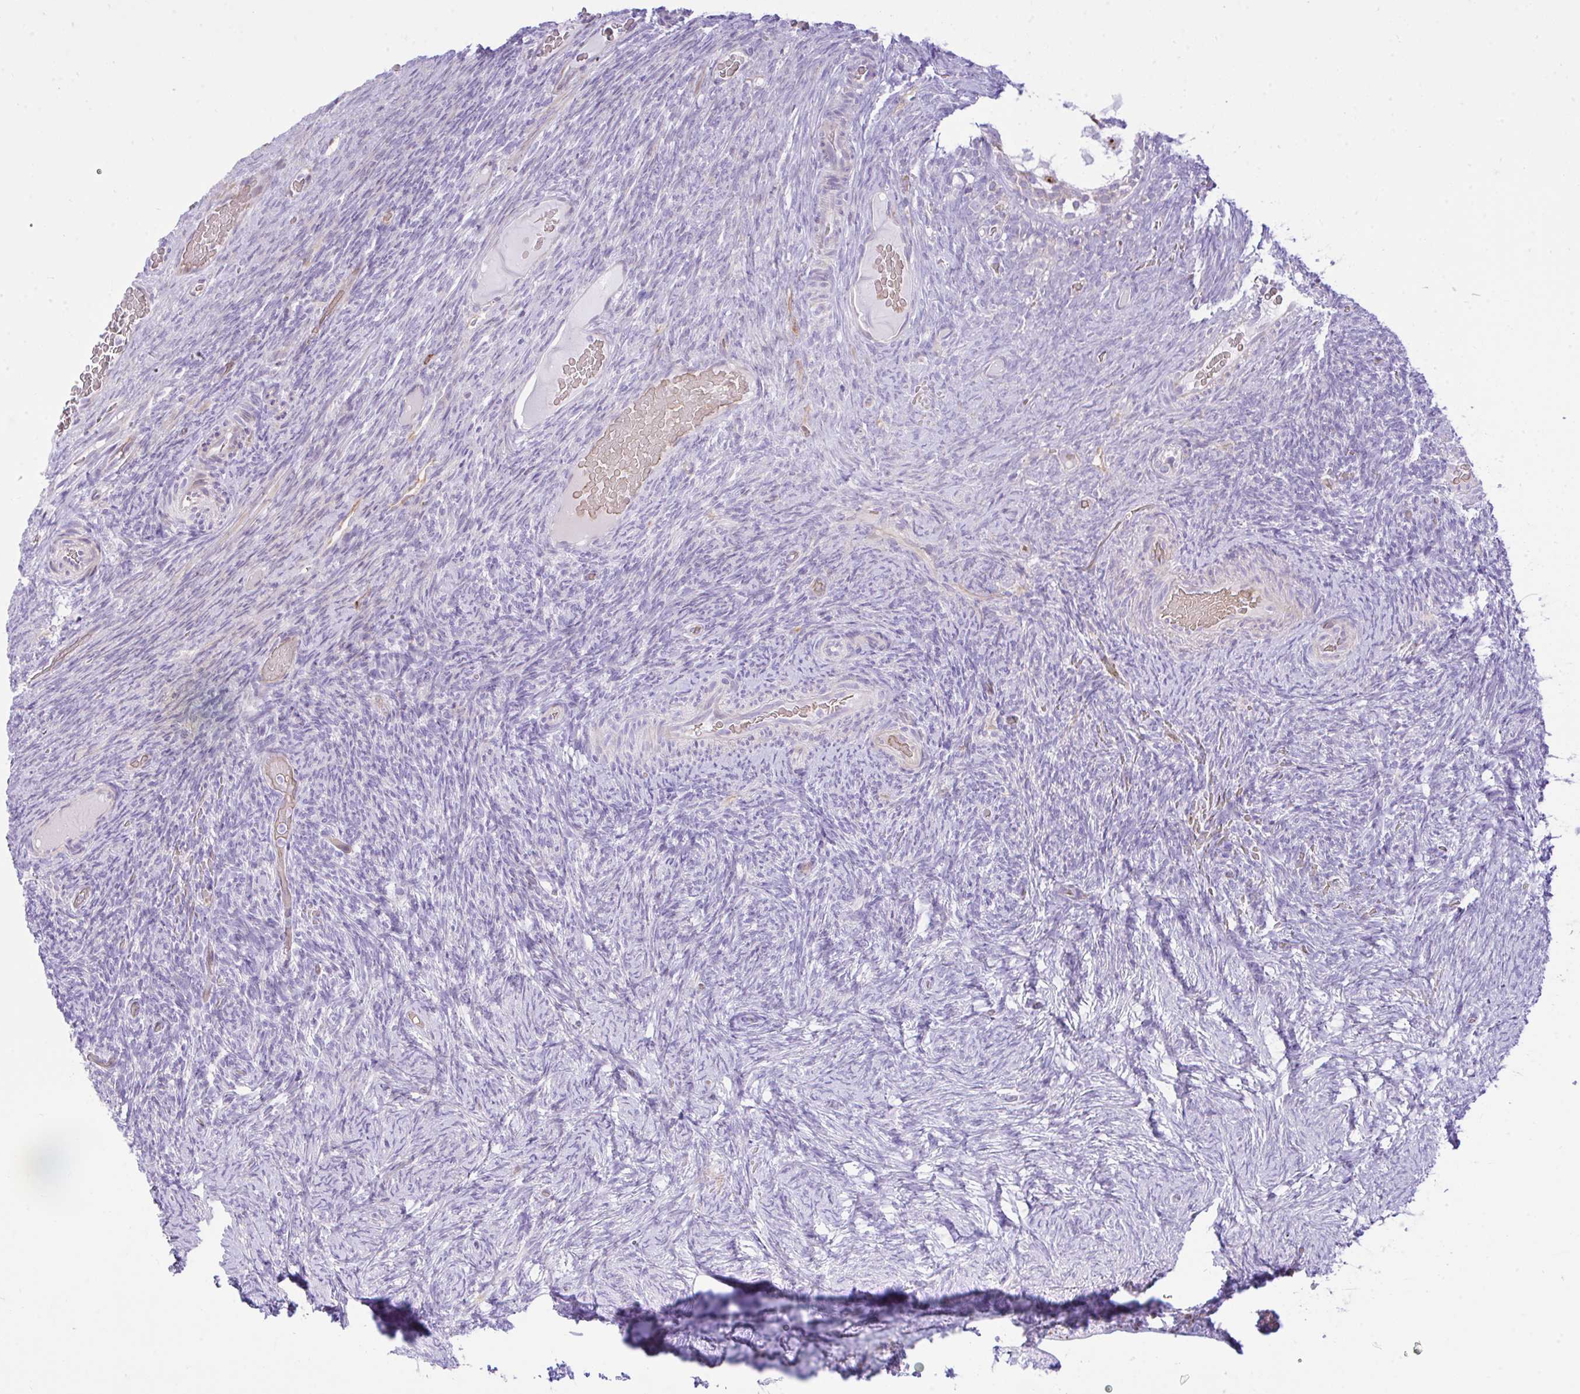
{"staining": {"intensity": "negative", "quantity": "none", "location": "none"}, "tissue": "ovary", "cell_type": "Ovarian stroma cells", "image_type": "normal", "snomed": [{"axis": "morphology", "description": "Normal tissue, NOS"}, {"axis": "topography", "description": "Ovary"}], "caption": "DAB immunohistochemical staining of unremarkable human ovary demonstrates no significant expression in ovarian stroma cells. (DAB (3,3'-diaminobenzidine) IHC, high magnification).", "gene": "EEF1A1", "patient": {"sex": "female", "age": 34}}